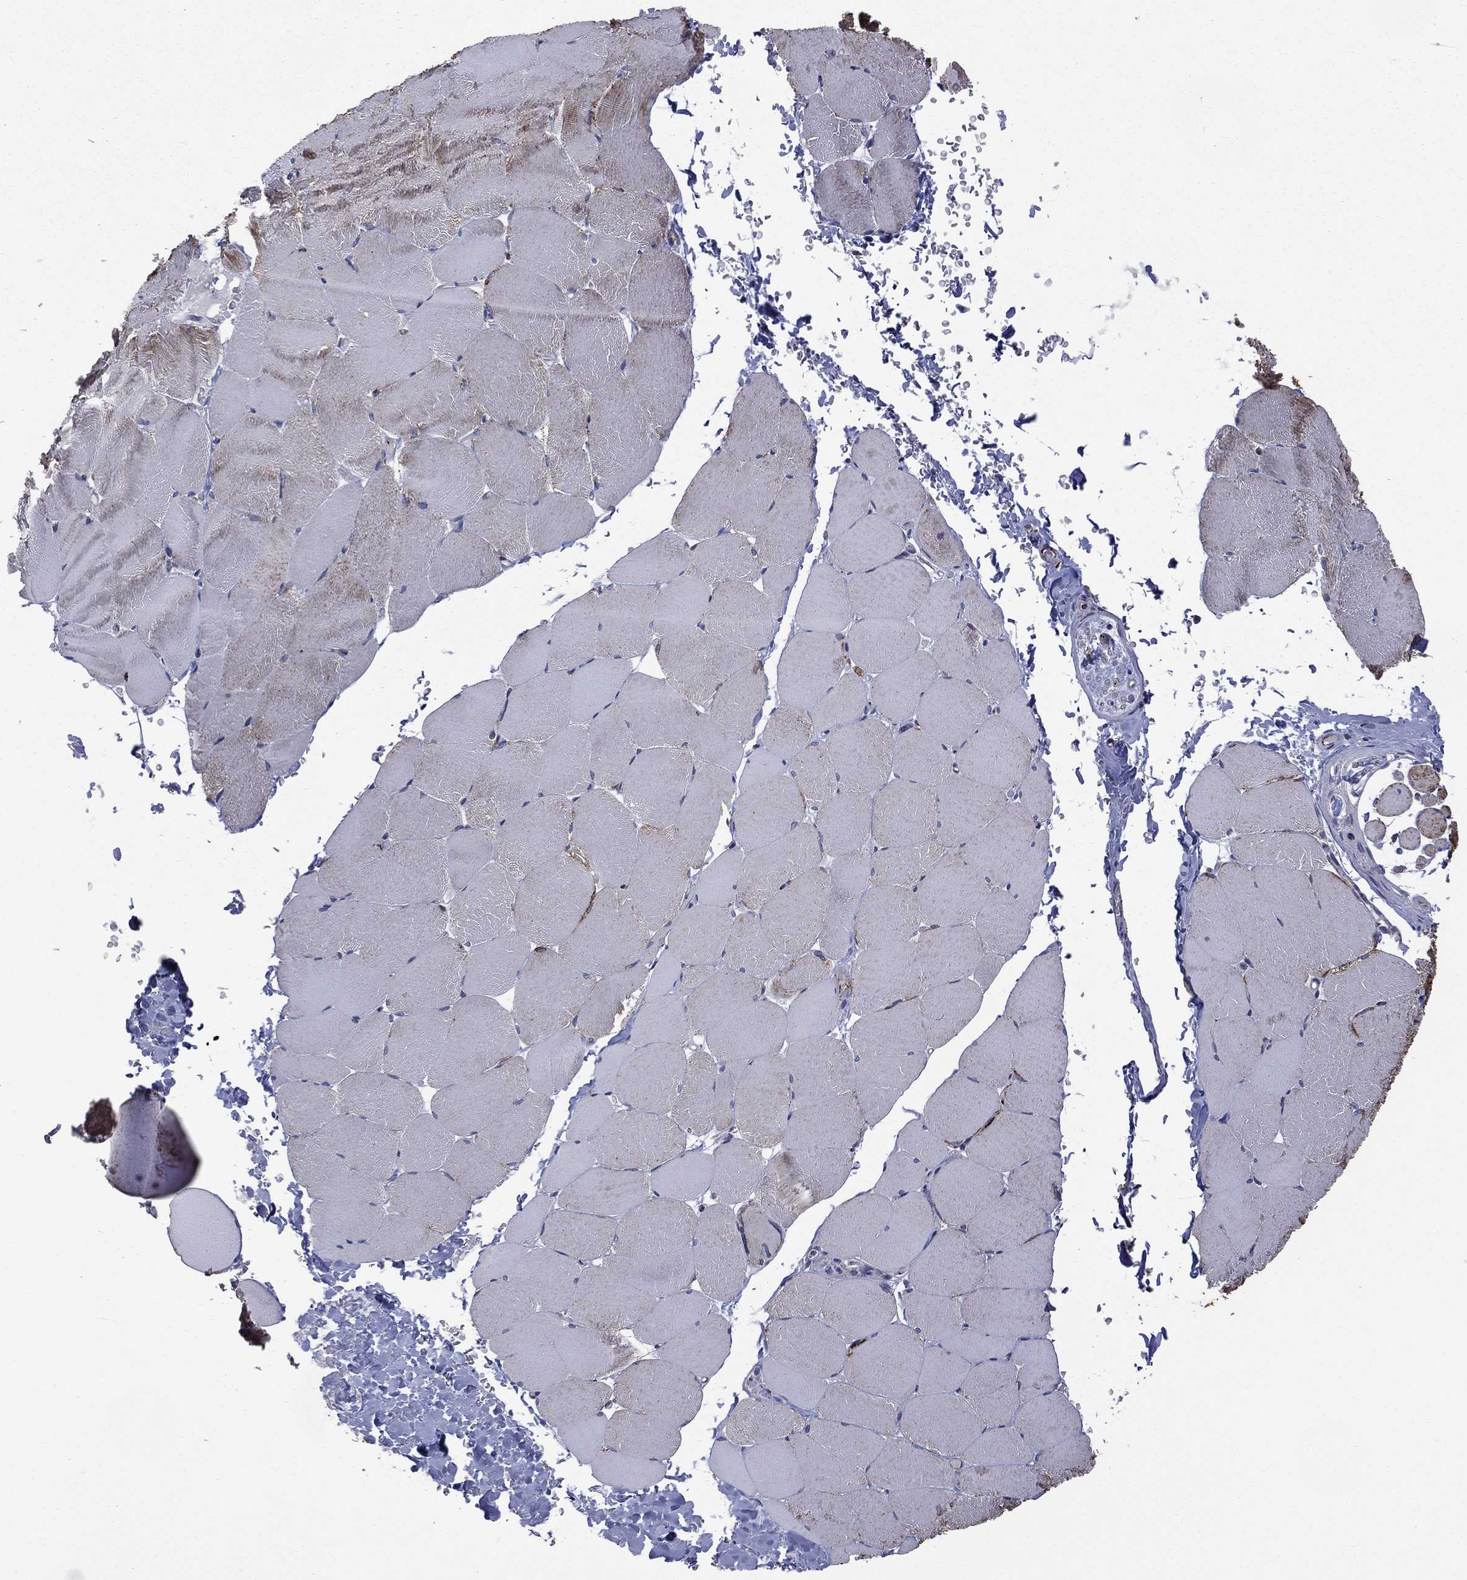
{"staining": {"intensity": "weak", "quantity": "<25%", "location": "cytoplasmic/membranous"}, "tissue": "skeletal muscle", "cell_type": "Myocytes", "image_type": "normal", "snomed": [{"axis": "morphology", "description": "Normal tissue, NOS"}, {"axis": "topography", "description": "Skeletal muscle"}], "caption": "Photomicrograph shows no significant protein staining in myocytes of normal skeletal muscle.", "gene": "GOT2", "patient": {"sex": "female", "age": 37}}